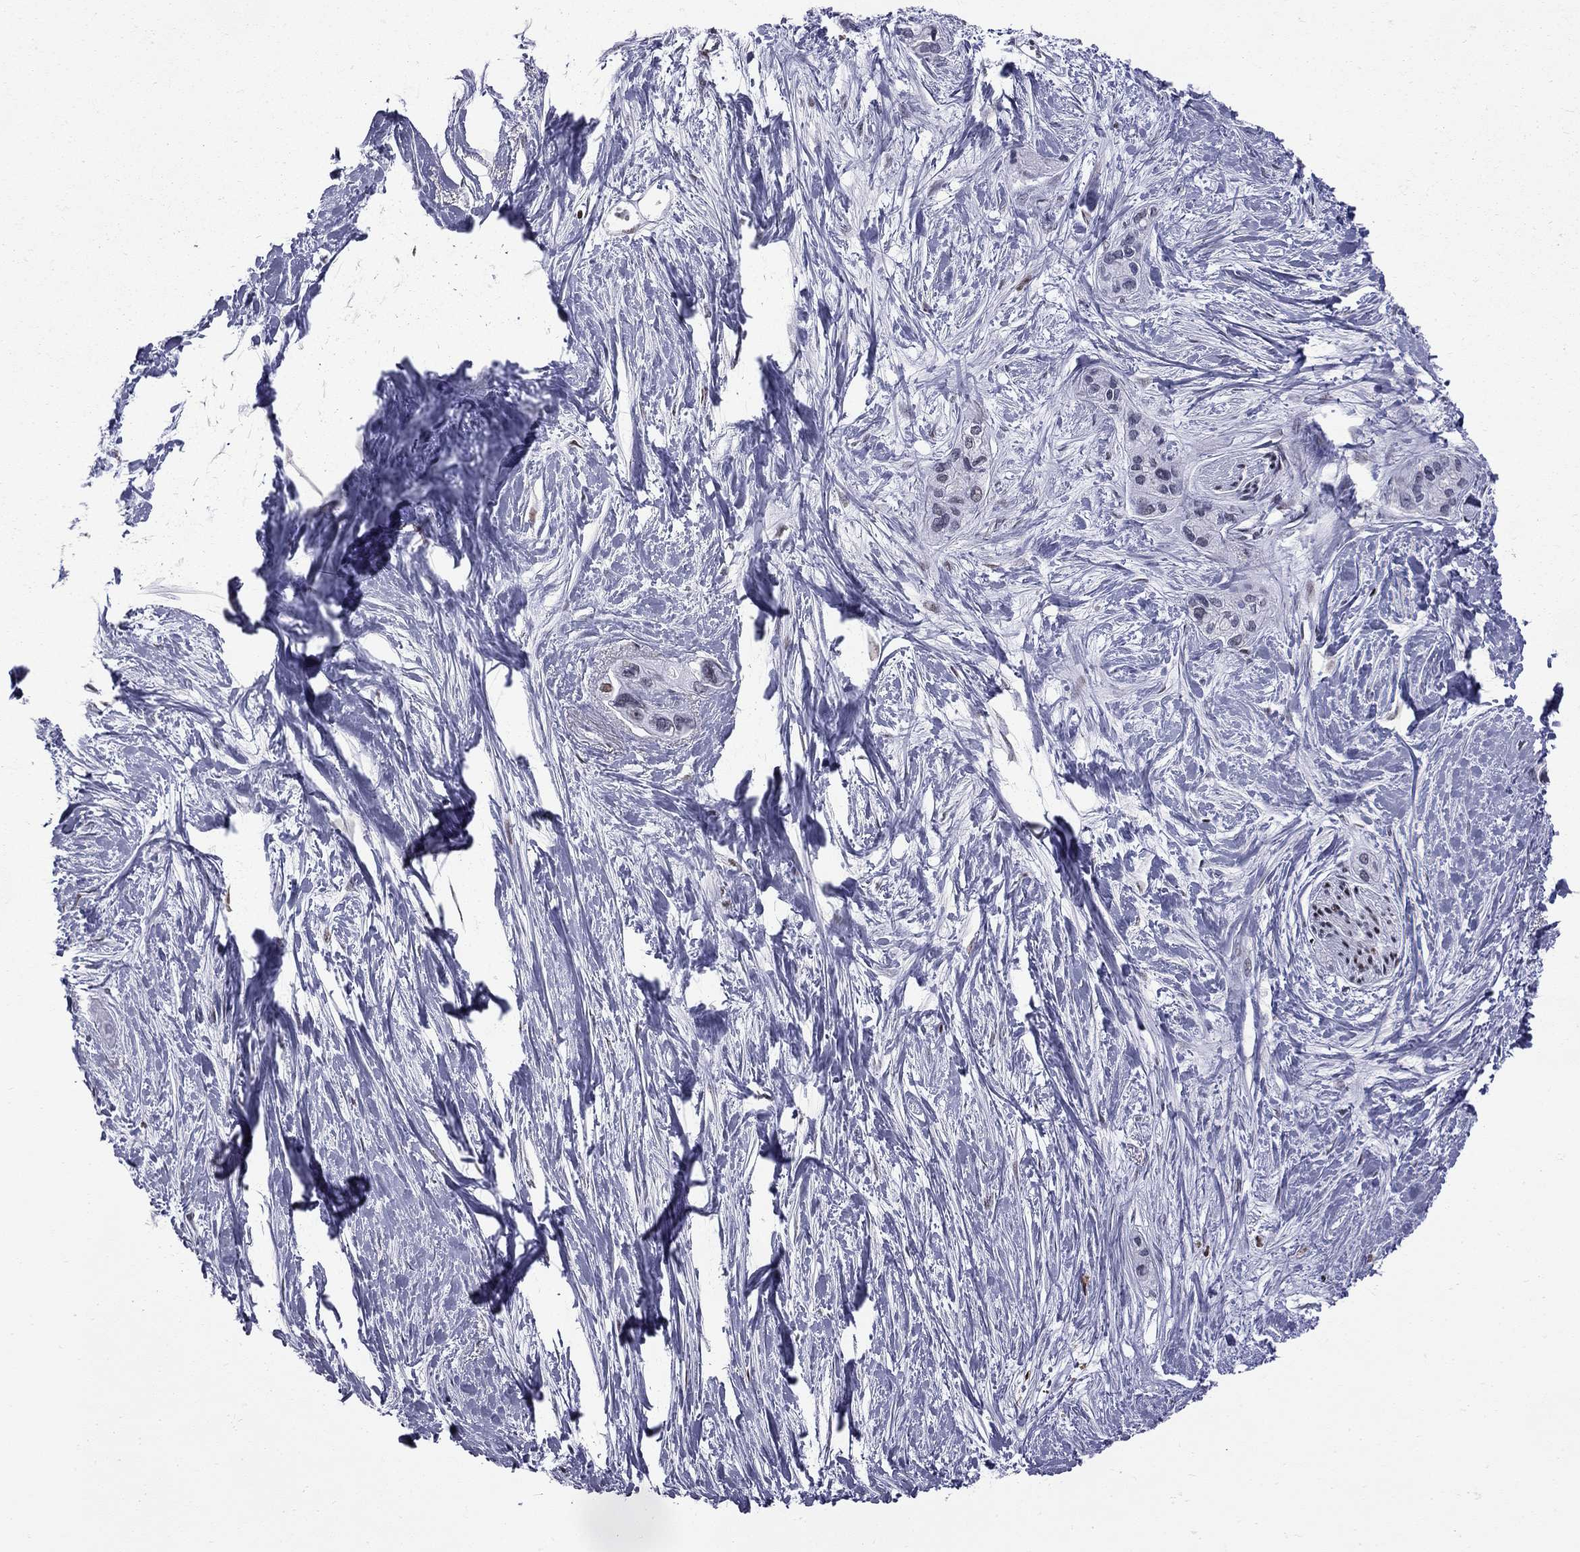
{"staining": {"intensity": "negative", "quantity": "none", "location": "none"}, "tissue": "pancreatic cancer", "cell_type": "Tumor cells", "image_type": "cancer", "snomed": [{"axis": "morphology", "description": "Adenocarcinoma, NOS"}, {"axis": "topography", "description": "Pancreas"}], "caption": "The photomicrograph shows no staining of tumor cells in pancreatic adenocarcinoma.", "gene": "PCGF3", "patient": {"sex": "female", "age": 50}}